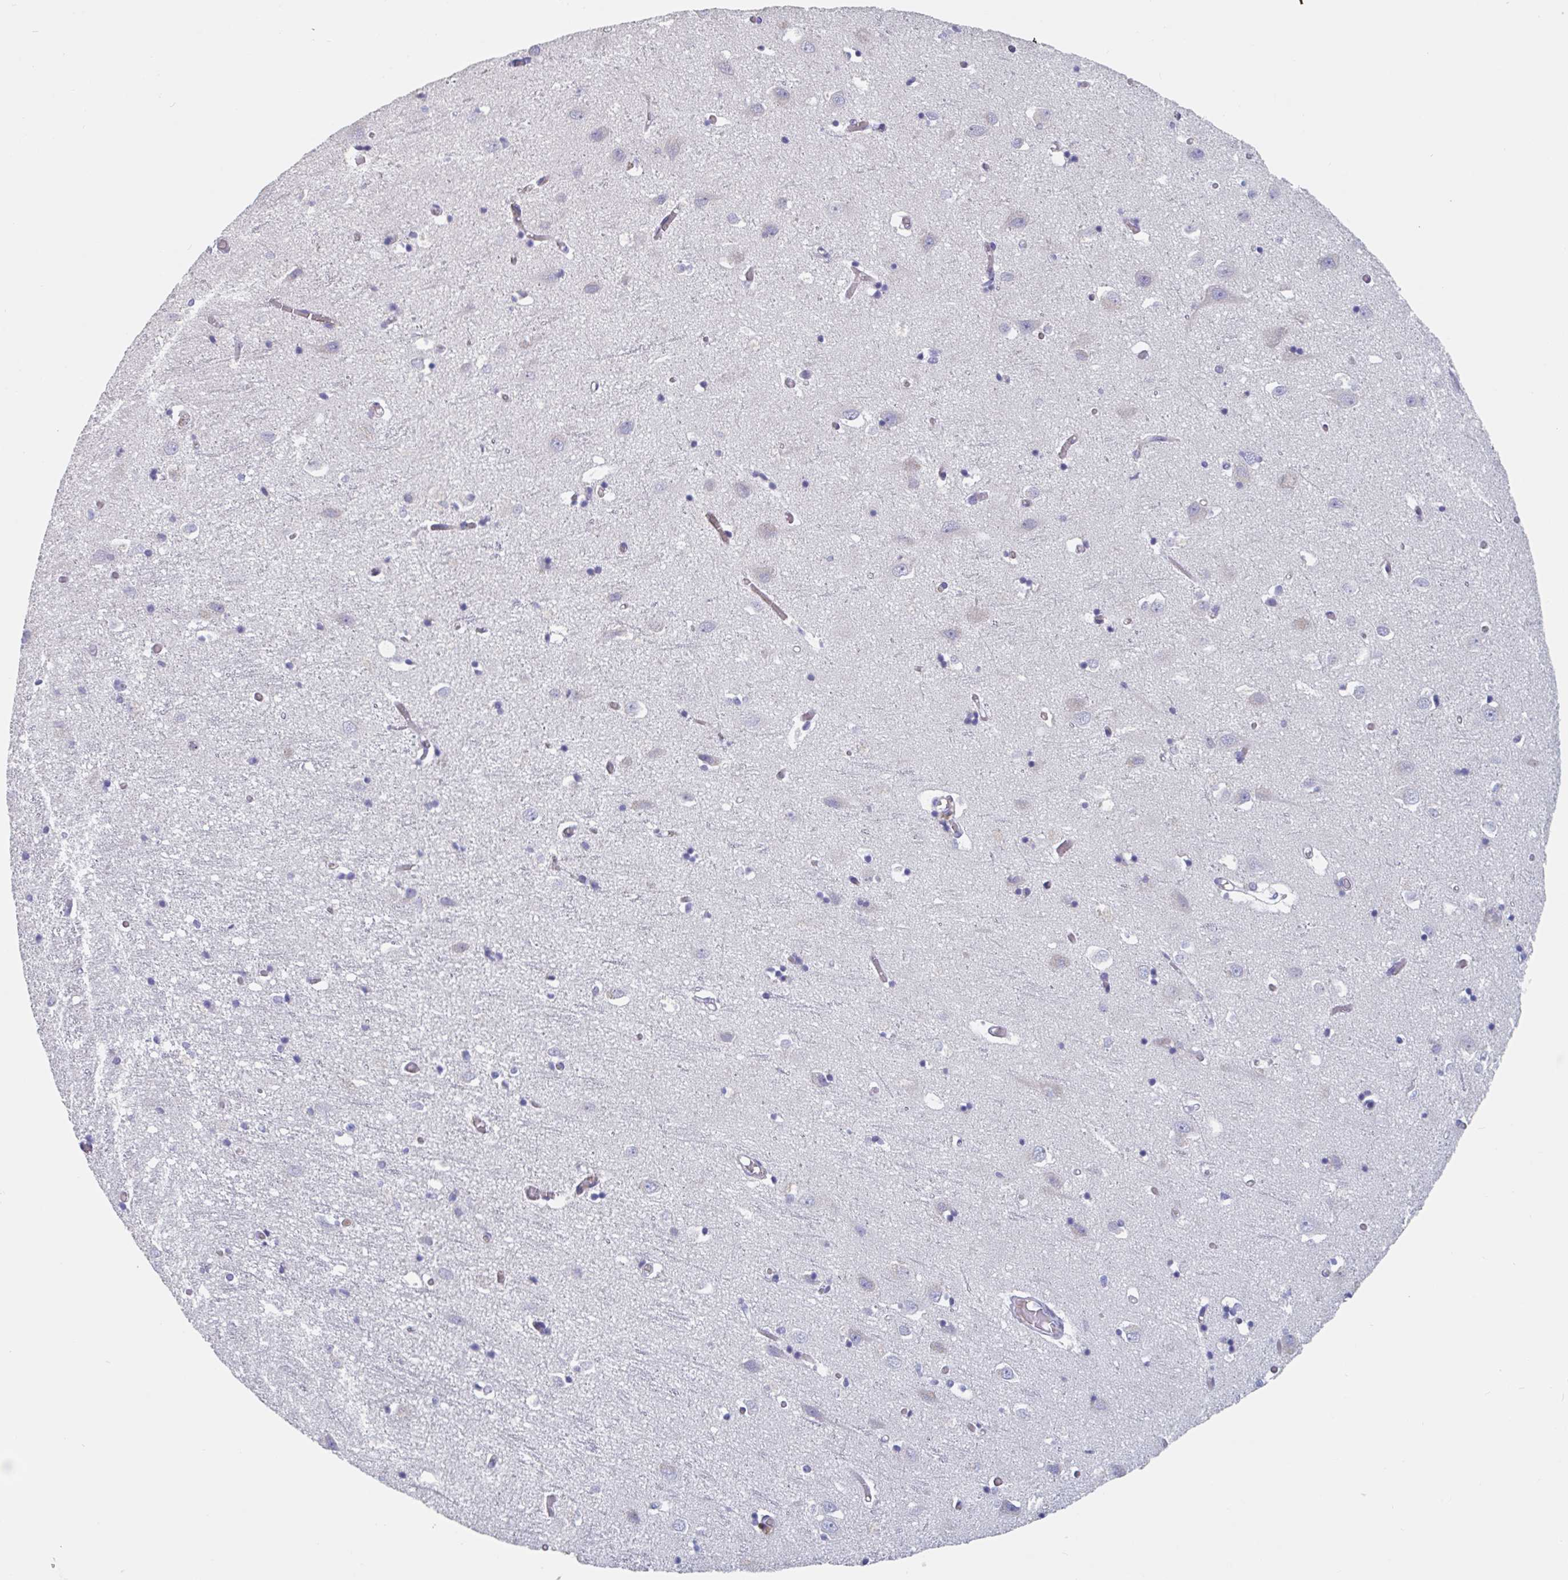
{"staining": {"intensity": "moderate", "quantity": "25%-75%", "location": "cytoplasmic/membranous"}, "tissue": "cerebral cortex", "cell_type": "Endothelial cells", "image_type": "normal", "snomed": [{"axis": "morphology", "description": "Normal tissue, NOS"}, {"axis": "topography", "description": "Cerebral cortex"}], "caption": "Cerebral cortex was stained to show a protein in brown. There is medium levels of moderate cytoplasmic/membranous positivity in about 25%-75% of endothelial cells.", "gene": "ABHD16A", "patient": {"sex": "male", "age": 70}}